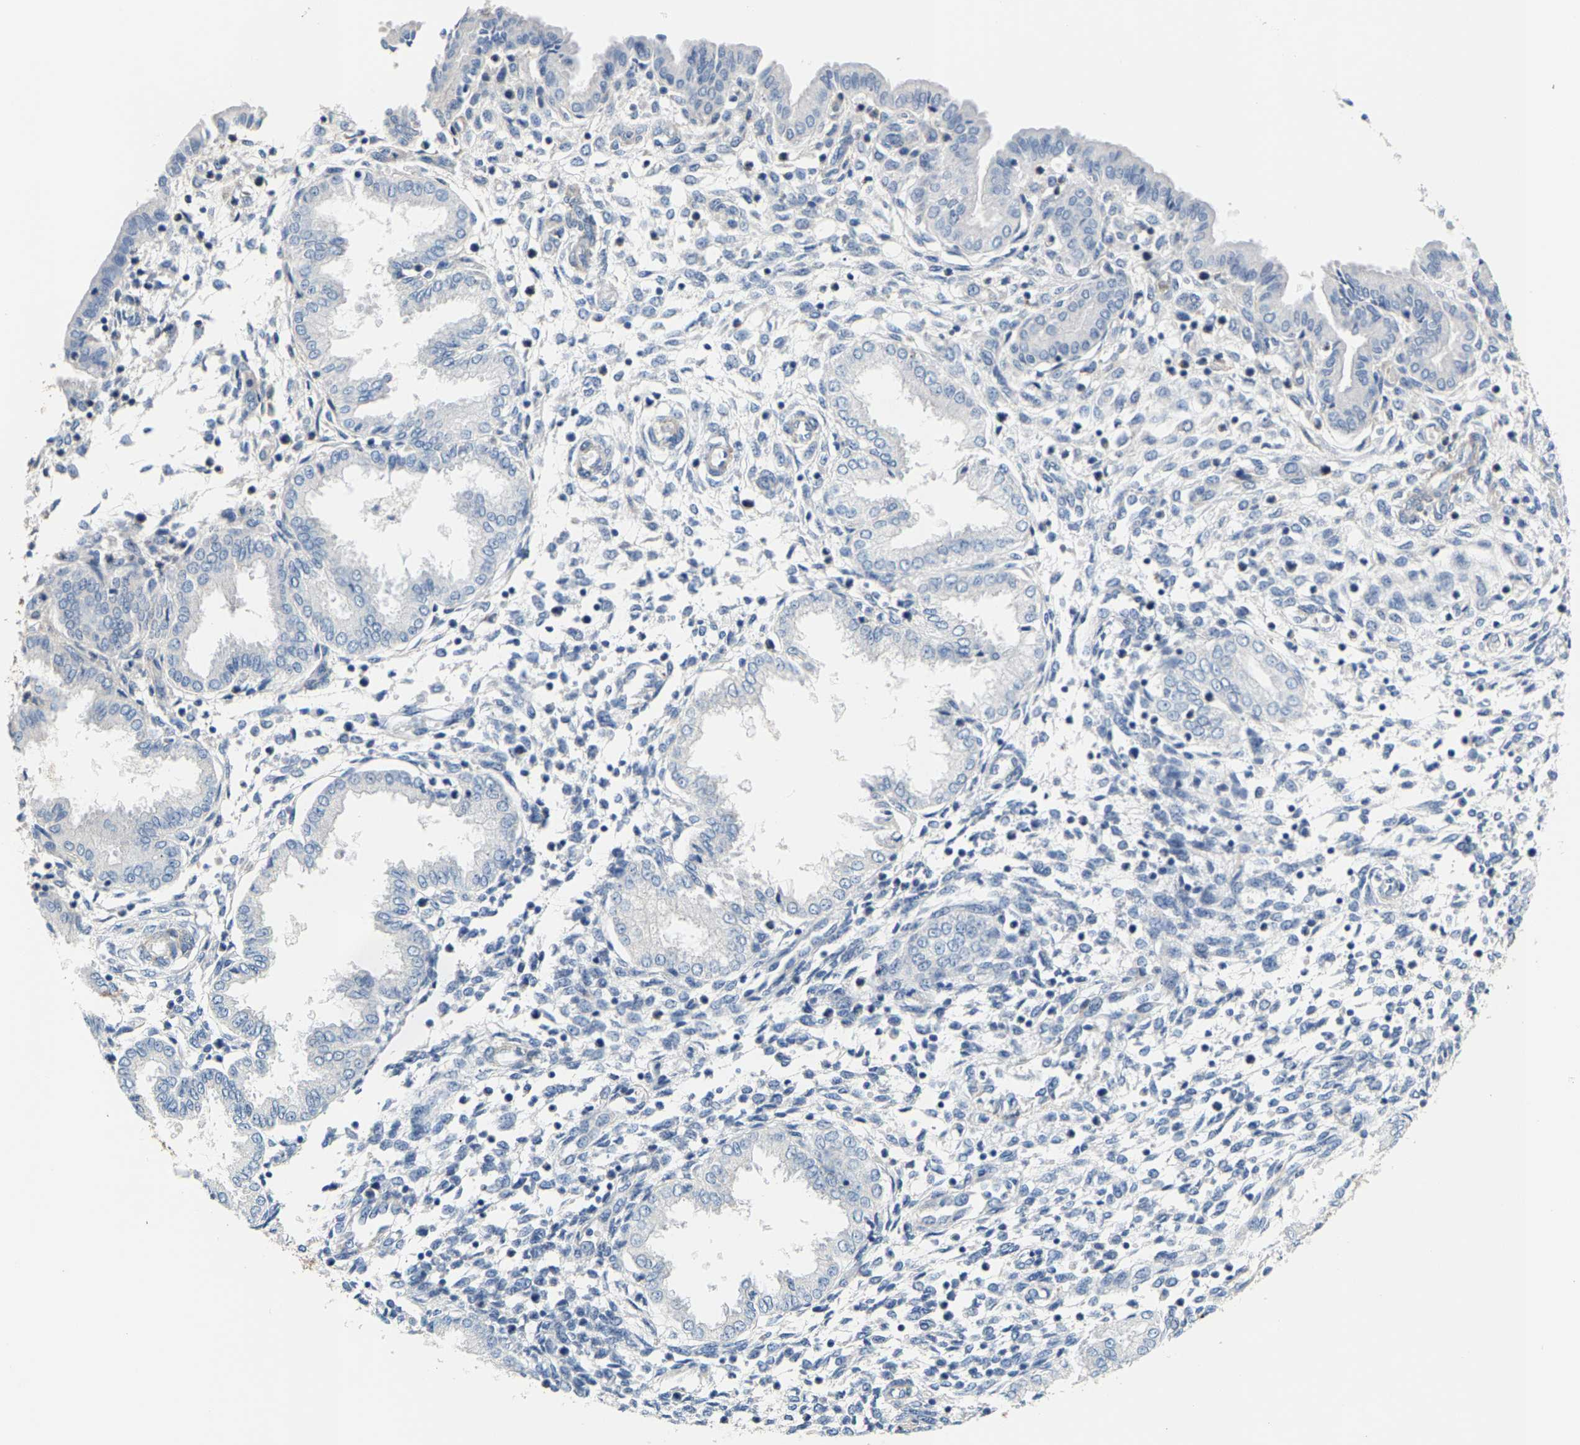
{"staining": {"intensity": "negative", "quantity": "none", "location": "none"}, "tissue": "endometrium", "cell_type": "Cells in endometrial stroma", "image_type": "normal", "snomed": [{"axis": "morphology", "description": "Normal tissue, NOS"}, {"axis": "topography", "description": "Endometrium"}], "caption": "DAB (3,3'-diaminobenzidine) immunohistochemical staining of unremarkable human endometrium shows no significant expression in cells in endometrial stroma.", "gene": "SHMT2", "patient": {"sex": "female", "age": 33}}